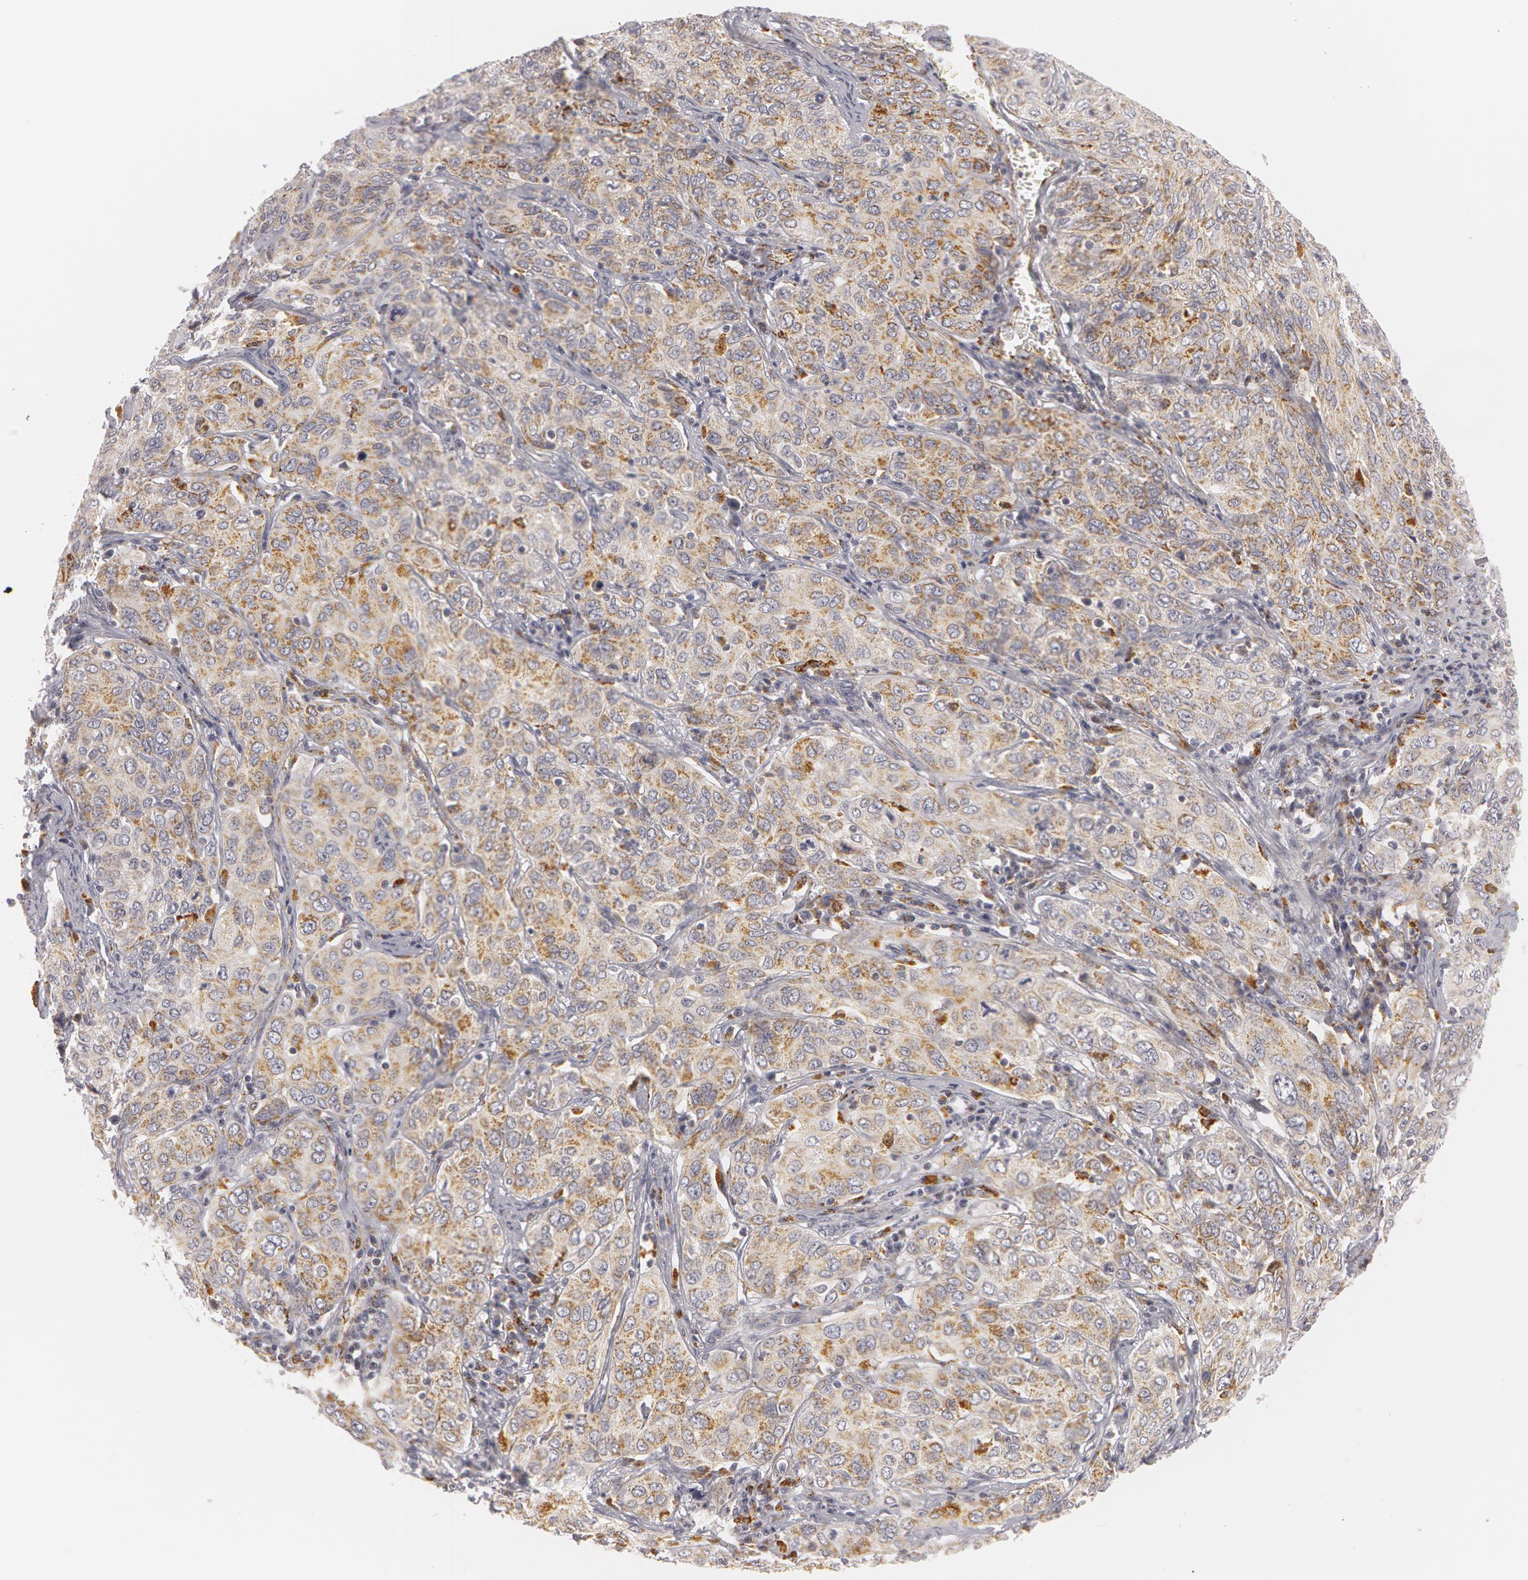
{"staining": {"intensity": "weak", "quantity": ">75%", "location": "cytoplasmic/membranous"}, "tissue": "cervical cancer", "cell_type": "Tumor cells", "image_type": "cancer", "snomed": [{"axis": "morphology", "description": "Squamous cell carcinoma, NOS"}, {"axis": "topography", "description": "Cervix"}], "caption": "Tumor cells exhibit low levels of weak cytoplasmic/membranous expression in about >75% of cells in squamous cell carcinoma (cervical).", "gene": "C7", "patient": {"sex": "female", "age": 38}}